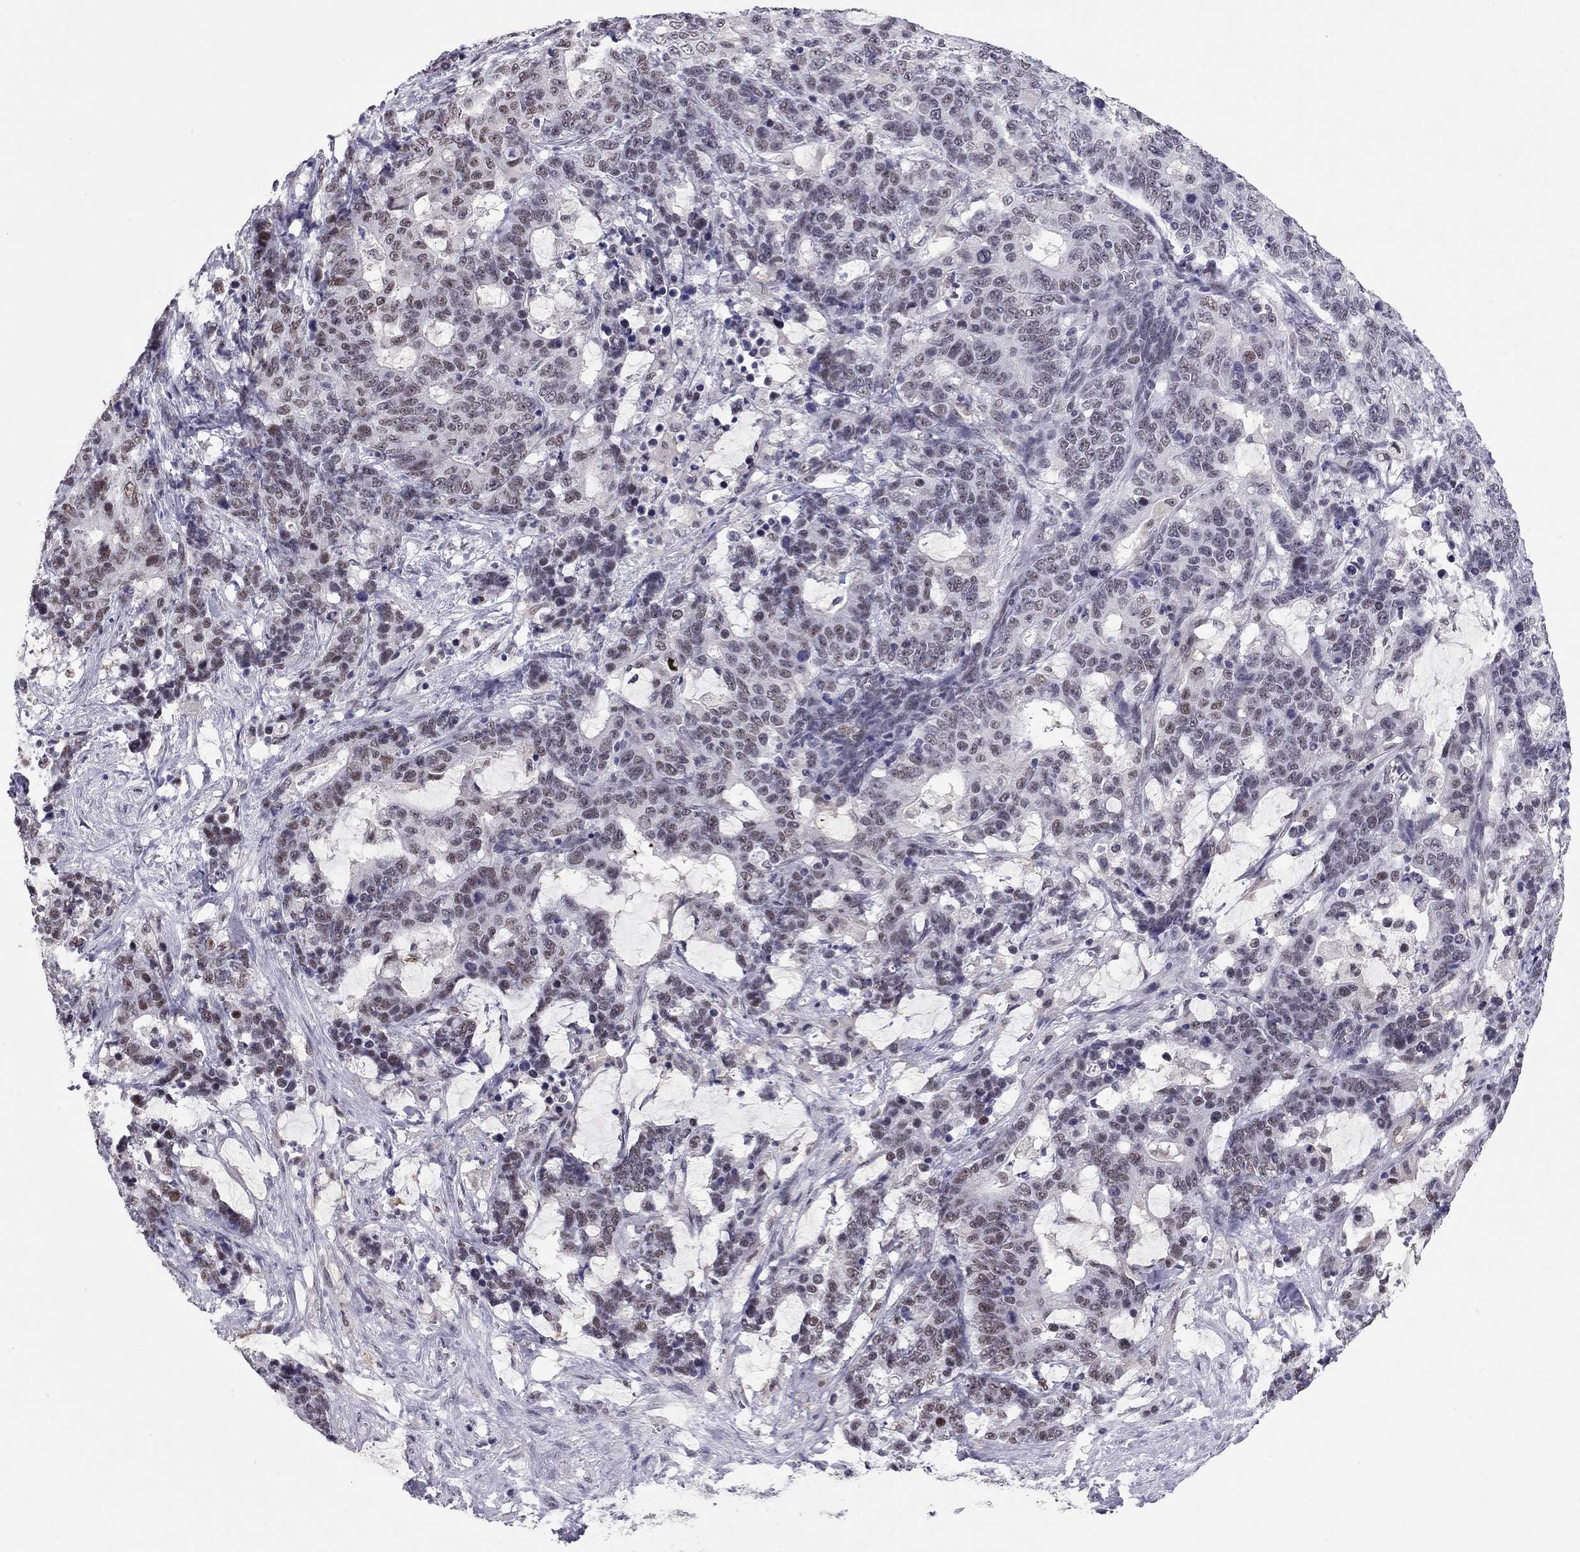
{"staining": {"intensity": "weak", "quantity": ">75%", "location": "nuclear"}, "tissue": "stomach cancer", "cell_type": "Tumor cells", "image_type": "cancer", "snomed": [{"axis": "morphology", "description": "Normal tissue, NOS"}, {"axis": "morphology", "description": "Adenocarcinoma, NOS"}, {"axis": "topography", "description": "Stomach"}], "caption": "There is low levels of weak nuclear staining in tumor cells of stomach cancer (adenocarcinoma), as demonstrated by immunohistochemical staining (brown color).", "gene": "DOT1L", "patient": {"sex": "female", "age": 64}}